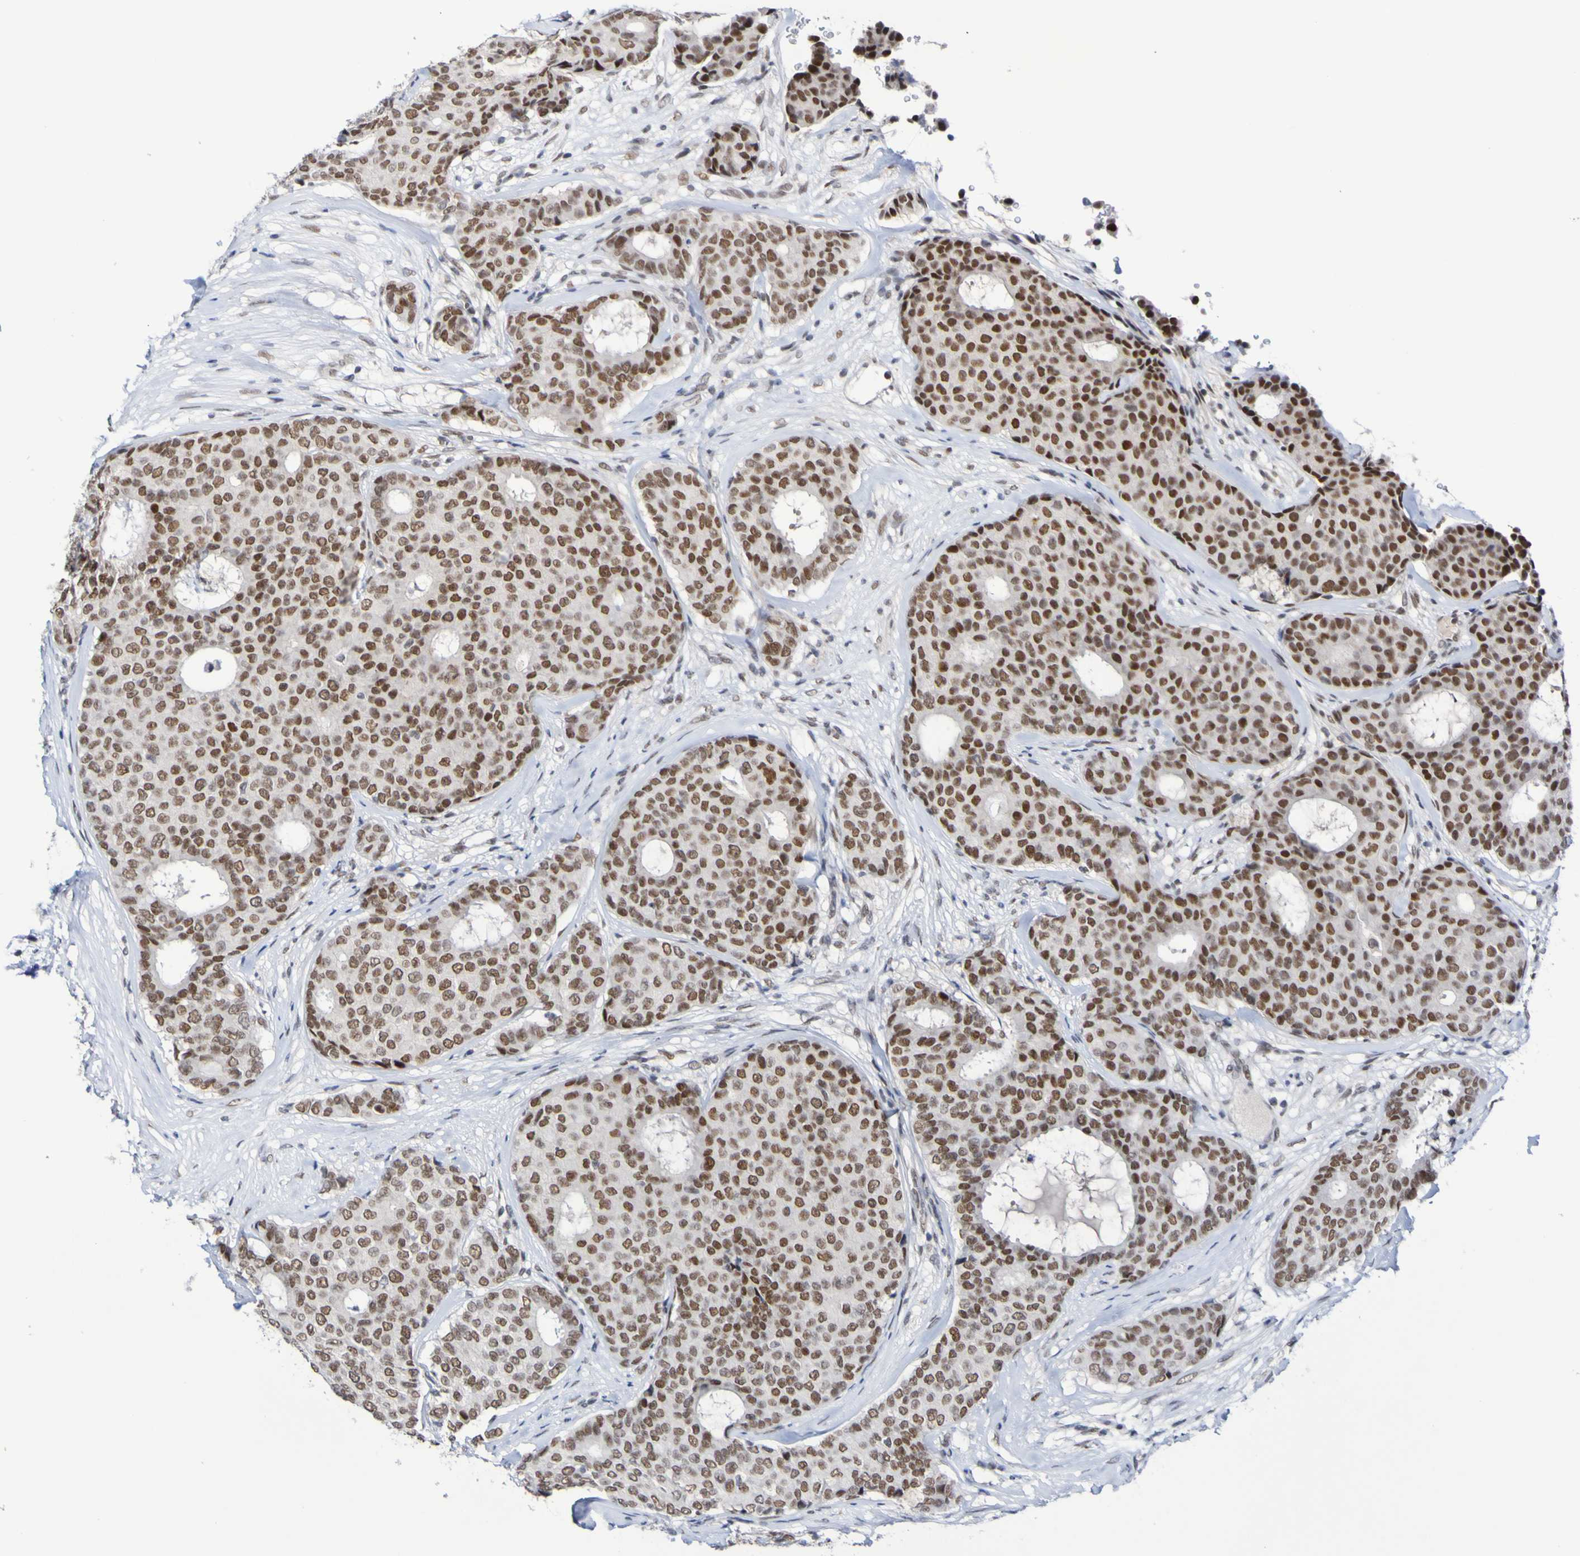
{"staining": {"intensity": "strong", "quantity": ">75%", "location": "nuclear"}, "tissue": "breast cancer", "cell_type": "Tumor cells", "image_type": "cancer", "snomed": [{"axis": "morphology", "description": "Duct carcinoma"}, {"axis": "topography", "description": "Breast"}], "caption": "Breast cancer tissue exhibits strong nuclear expression in approximately >75% of tumor cells, visualized by immunohistochemistry. The protein of interest is stained brown, and the nuclei are stained in blue (DAB (3,3'-diaminobenzidine) IHC with brightfield microscopy, high magnification).", "gene": "PCGF1", "patient": {"sex": "female", "age": 75}}